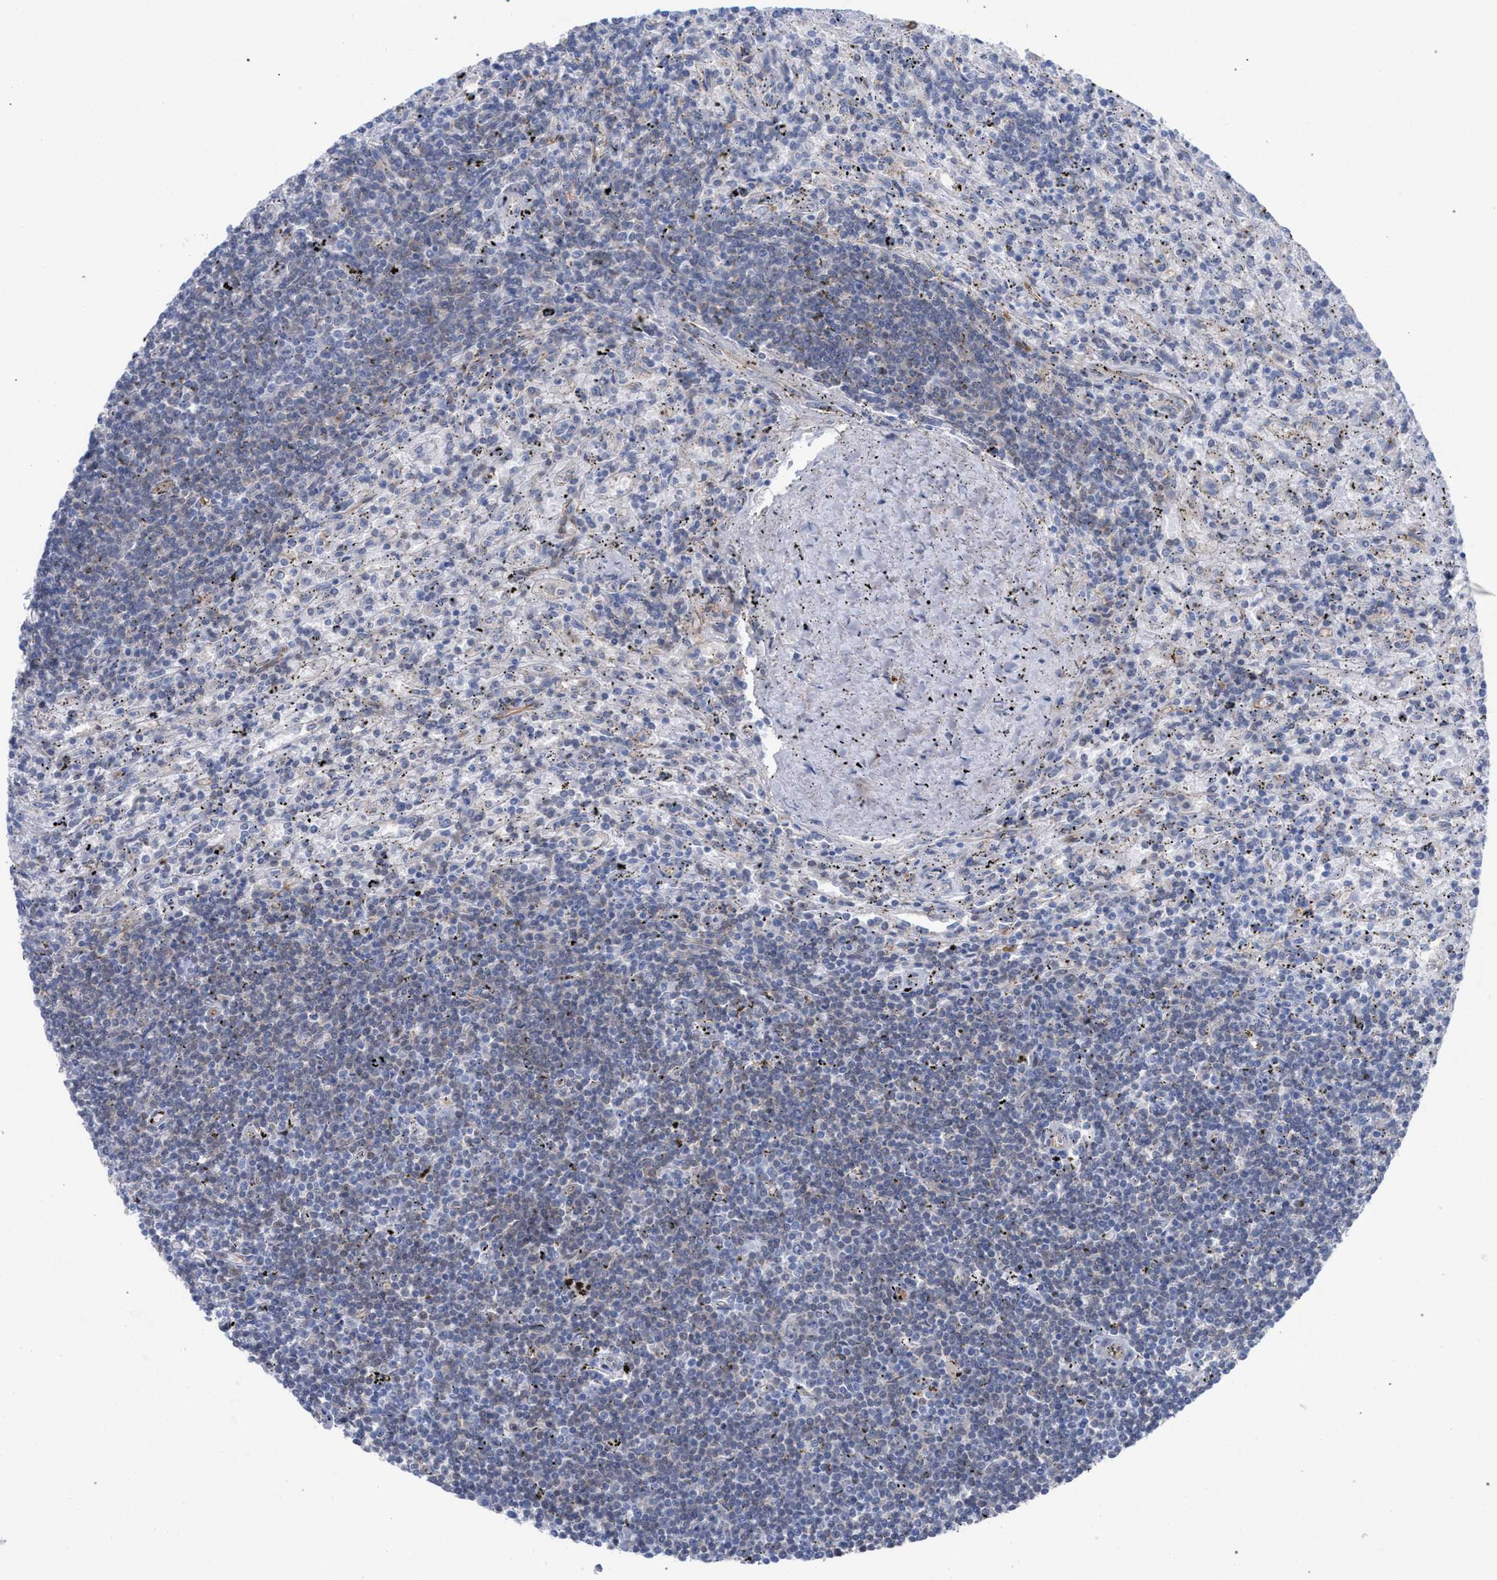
{"staining": {"intensity": "negative", "quantity": "none", "location": "none"}, "tissue": "lymphoma", "cell_type": "Tumor cells", "image_type": "cancer", "snomed": [{"axis": "morphology", "description": "Malignant lymphoma, non-Hodgkin's type, Low grade"}, {"axis": "topography", "description": "Spleen"}], "caption": "DAB immunohistochemical staining of lymphoma exhibits no significant positivity in tumor cells.", "gene": "FHOD3", "patient": {"sex": "male", "age": 76}}